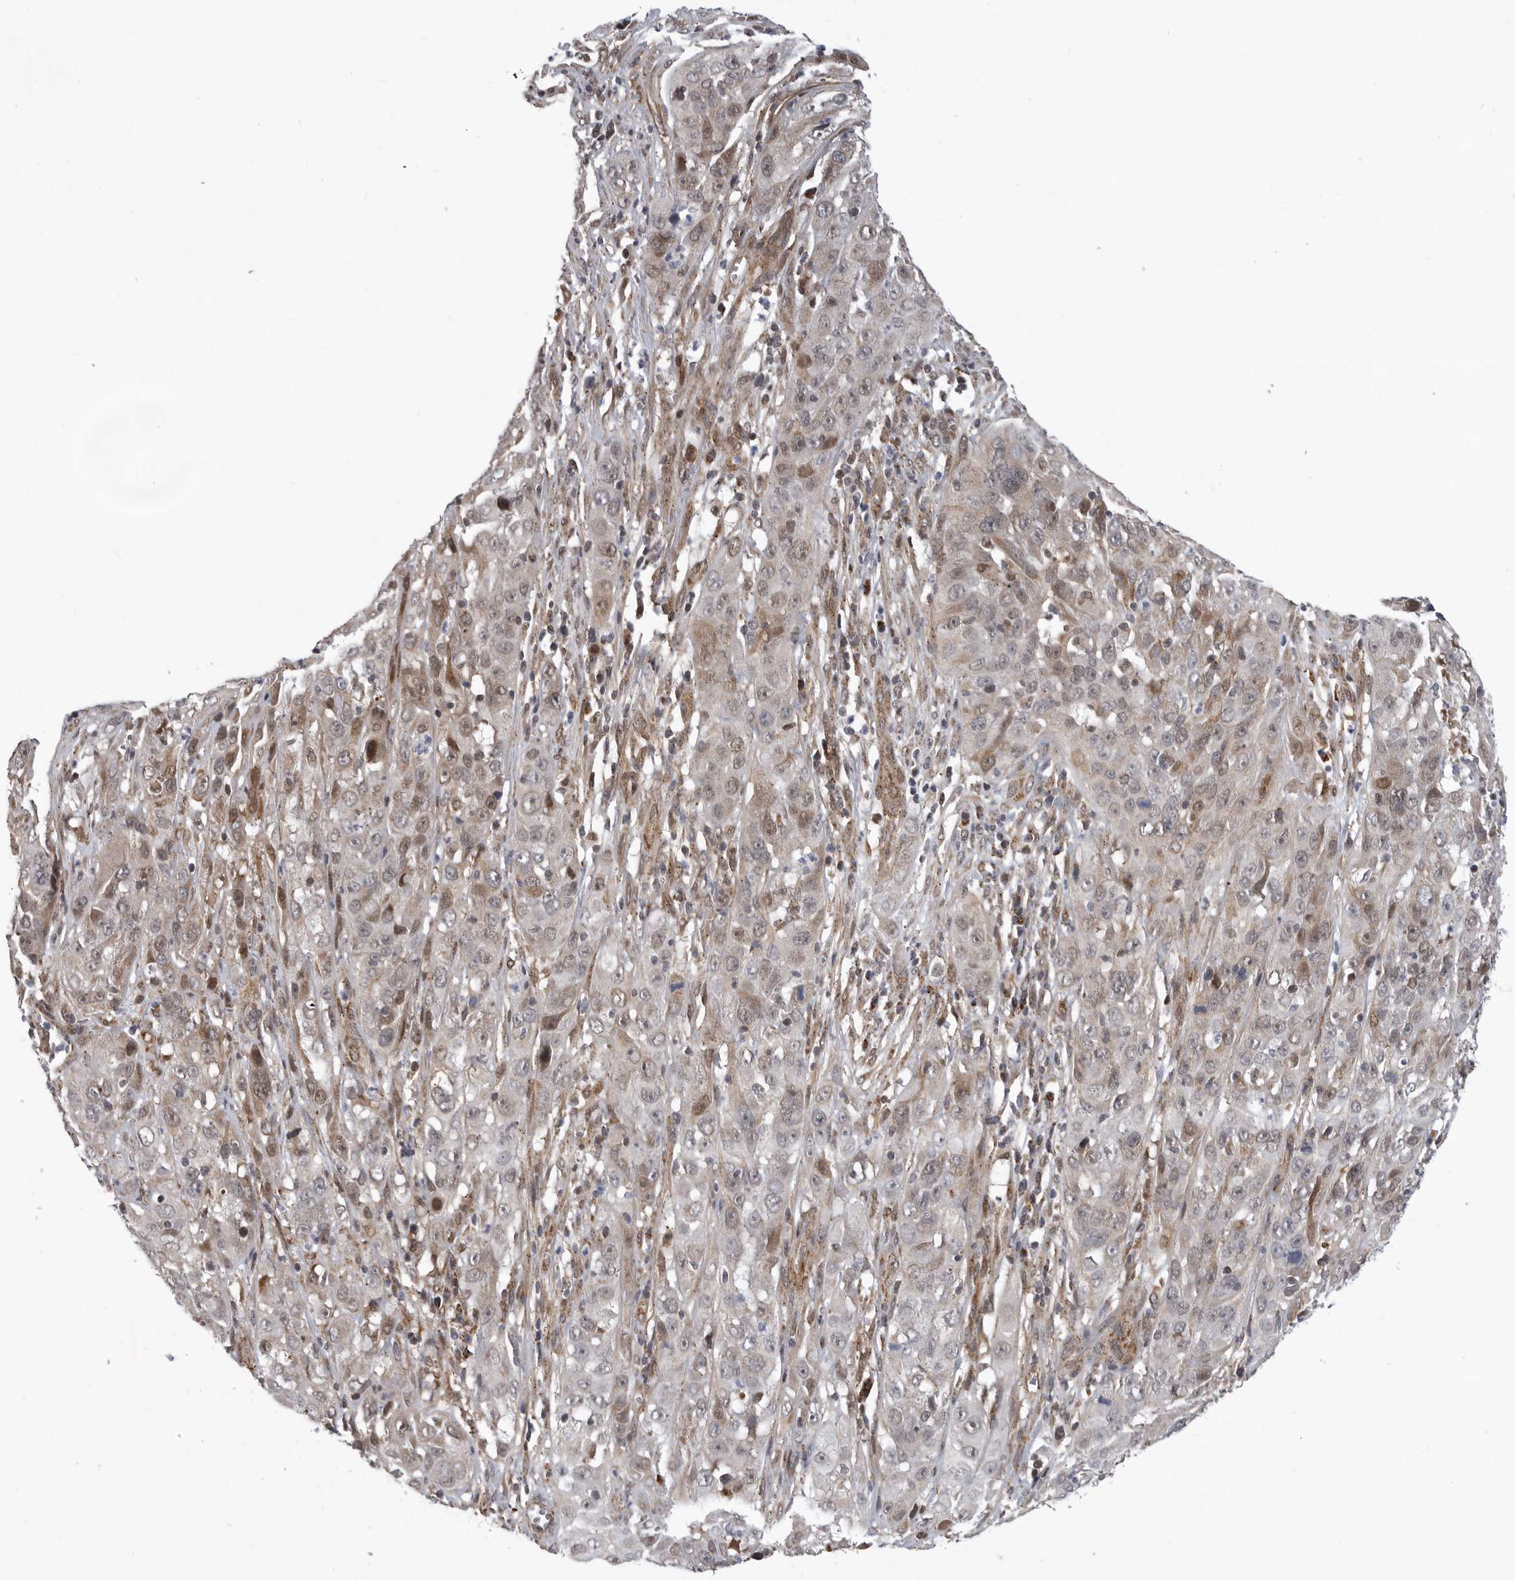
{"staining": {"intensity": "weak", "quantity": "25%-75%", "location": "cytoplasmic/membranous,nuclear"}, "tissue": "cervical cancer", "cell_type": "Tumor cells", "image_type": "cancer", "snomed": [{"axis": "morphology", "description": "Squamous cell carcinoma, NOS"}, {"axis": "topography", "description": "Cervix"}], "caption": "This is an image of immunohistochemistry (IHC) staining of squamous cell carcinoma (cervical), which shows weak positivity in the cytoplasmic/membranous and nuclear of tumor cells.", "gene": "TMPRSS11F", "patient": {"sex": "female", "age": 32}}